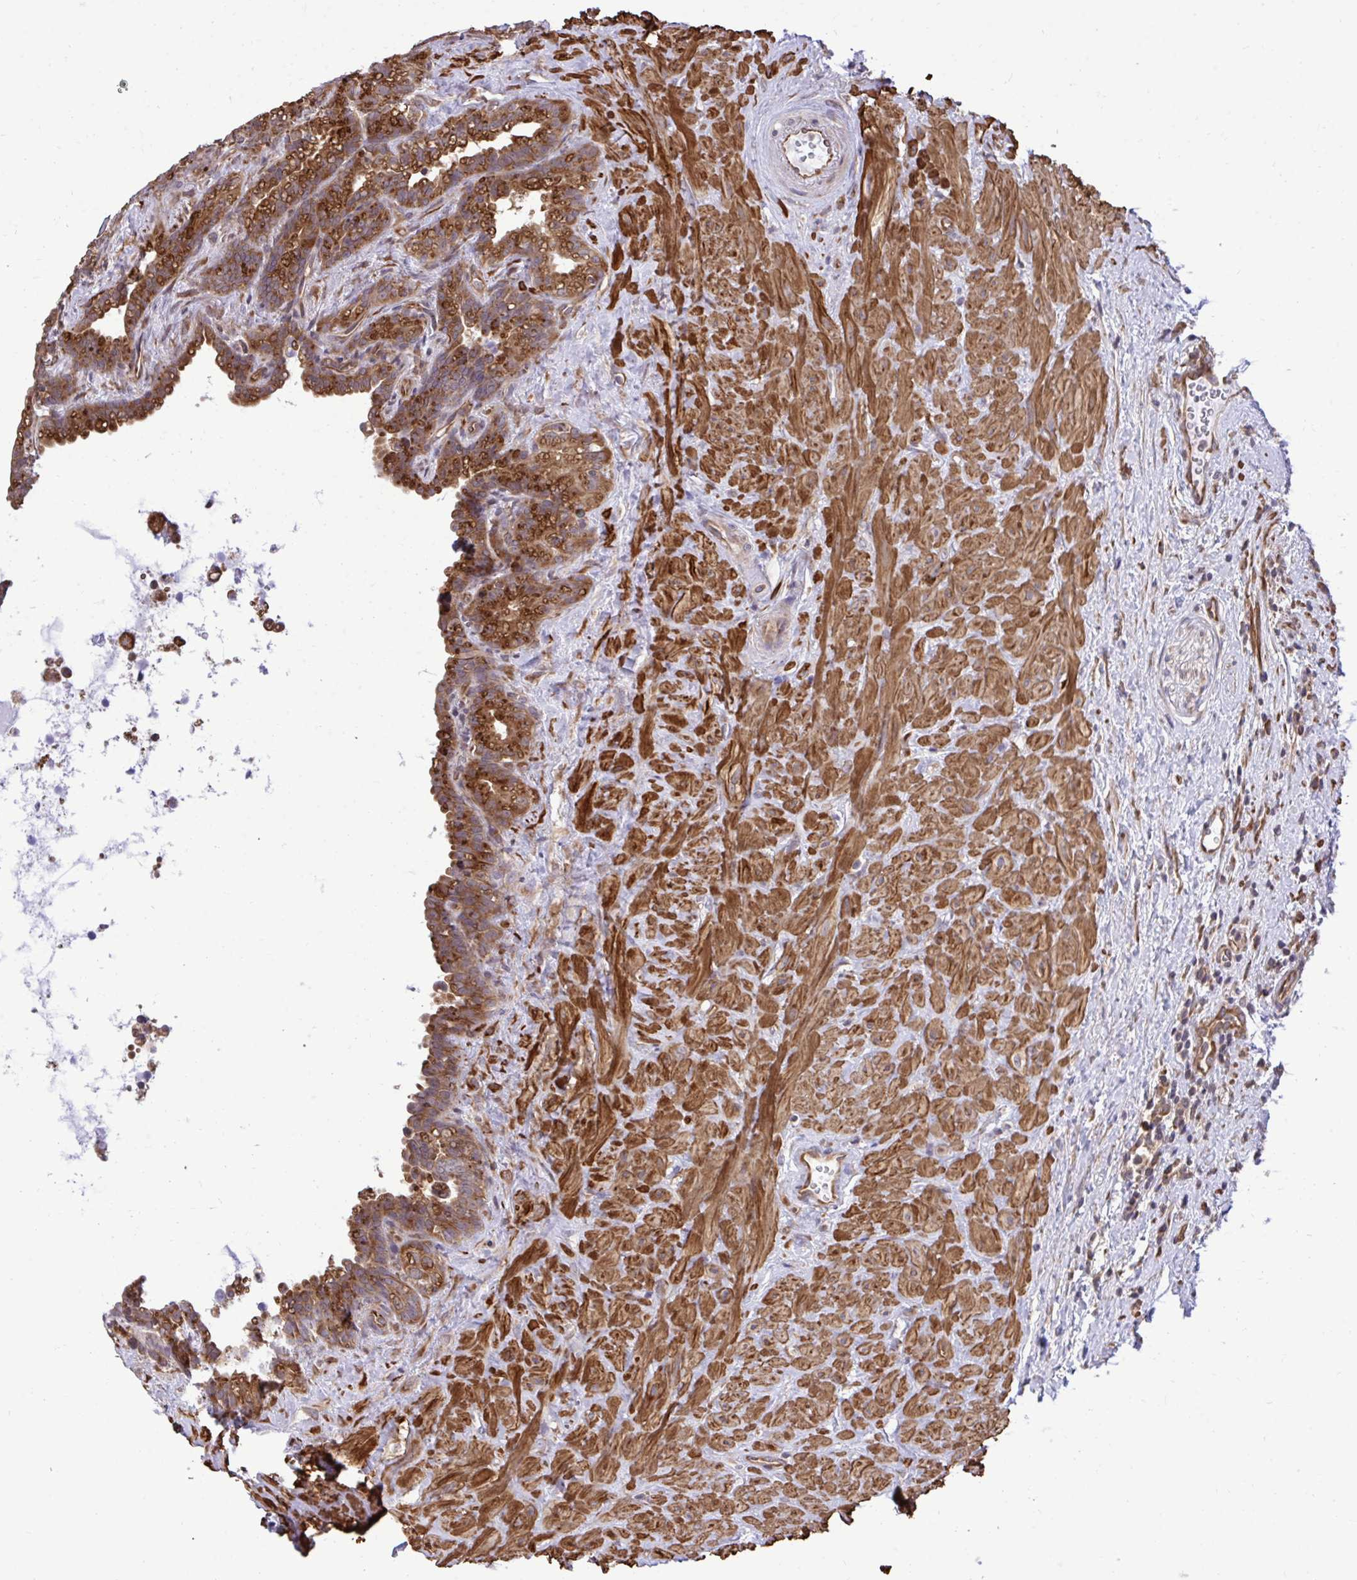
{"staining": {"intensity": "strong", "quantity": "25%-75%", "location": "cytoplasmic/membranous"}, "tissue": "seminal vesicle", "cell_type": "Glandular cells", "image_type": "normal", "snomed": [{"axis": "morphology", "description": "Normal tissue, NOS"}, {"axis": "topography", "description": "Seminal veicle"}], "caption": "This is a photomicrograph of immunohistochemistry (IHC) staining of benign seminal vesicle, which shows strong expression in the cytoplasmic/membranous of glandular cells.", "gene": "RPS15", "patient": {"sex": "male", "age": 76}}